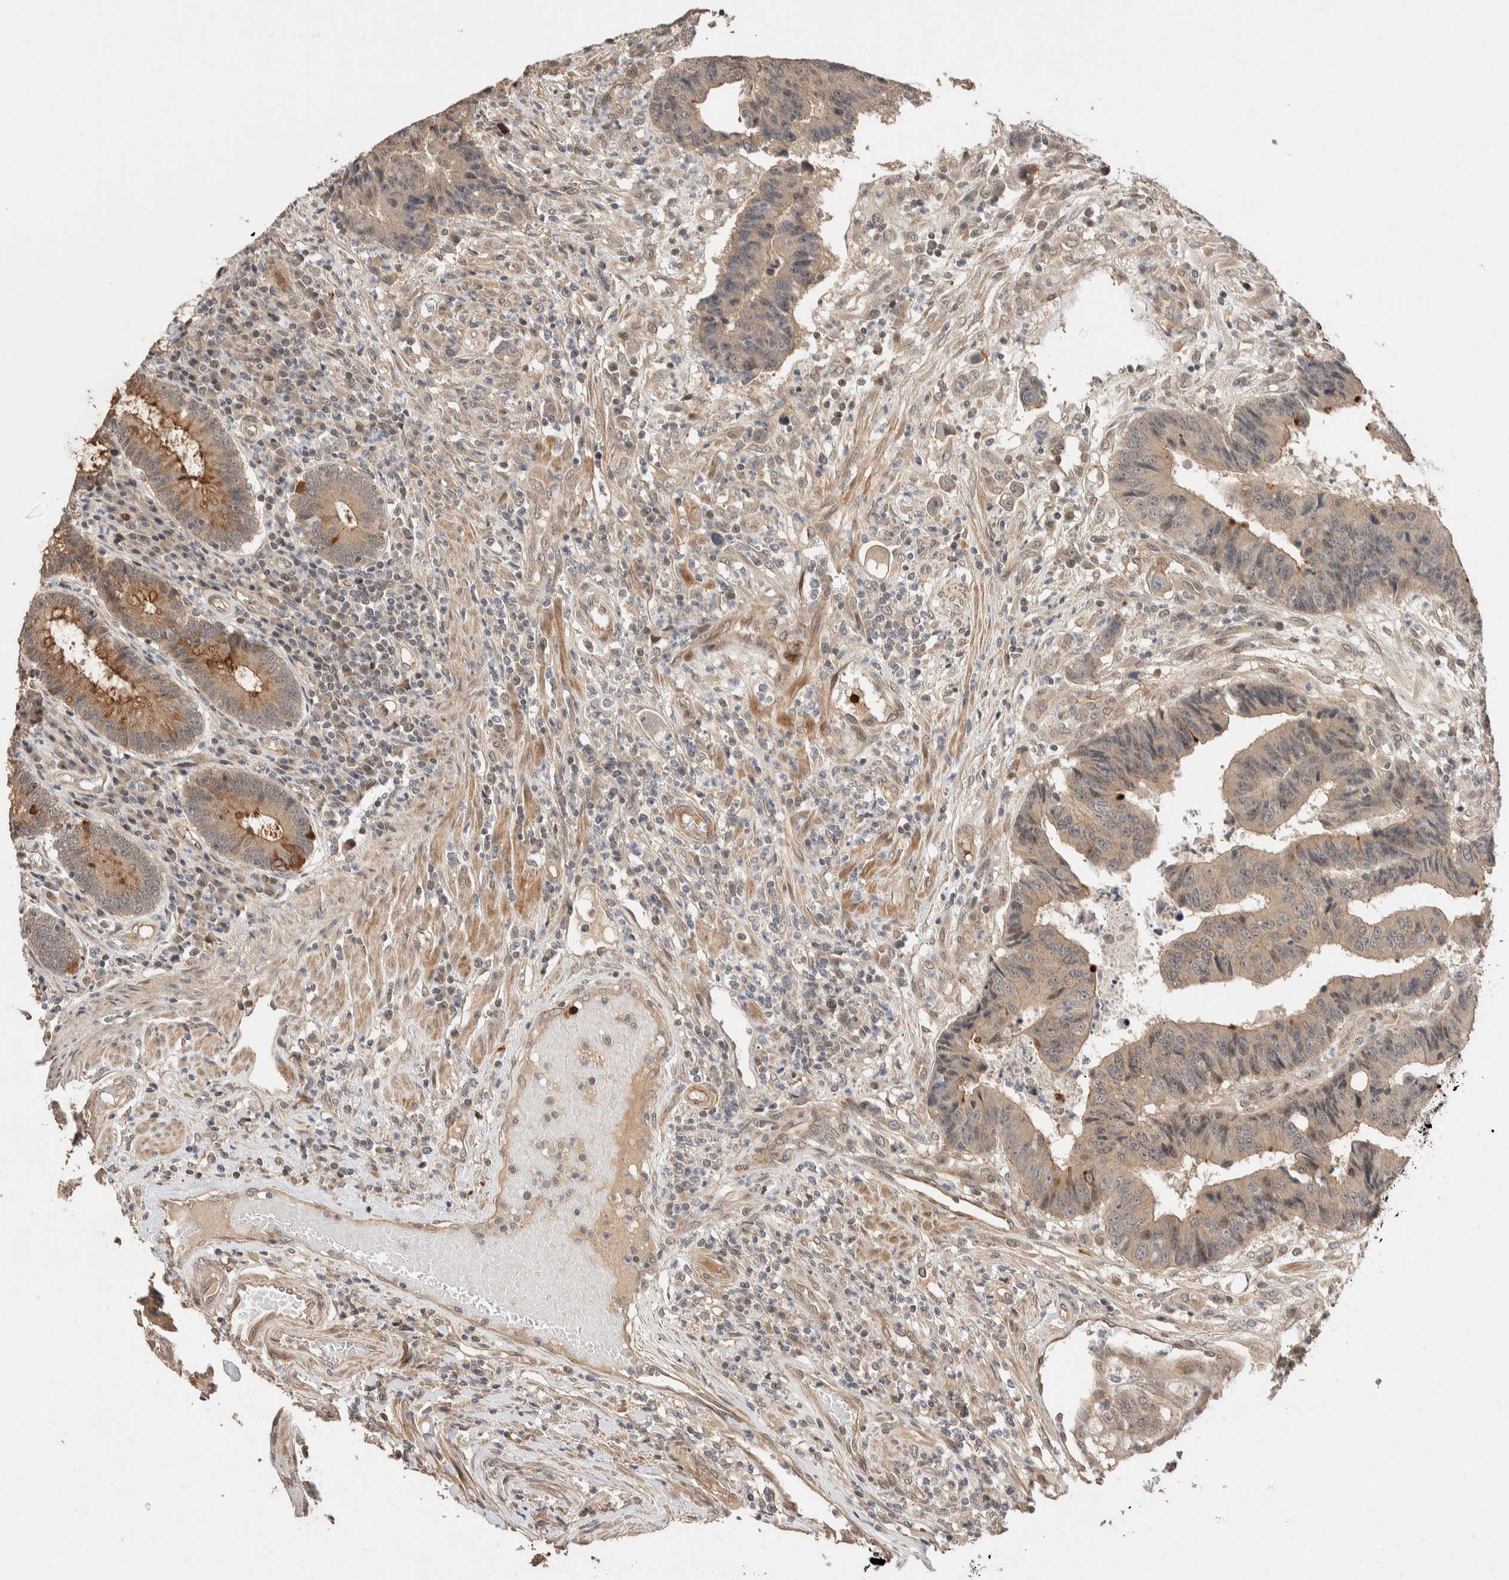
{"staining": {"intensity": "moderate", "quantity": "<25%", "location": "cytoplasmic/membranous"}, "tissue": "colorectal cancer", "cell_type": "Tumor cells", "image_type": "cancer", "snomed": [{"axis": "morphology", "description": "Adenocarcinoma, NOS"}, {"axis": "topography", "description": "Rectum"}], "caption": "Colorectal cancer (adenocarcinoma) stained with a protein marker shows moderate staining in tumor cells.", "gene": "PRDM15", "patient": {"sex": "male", "age": 84}}